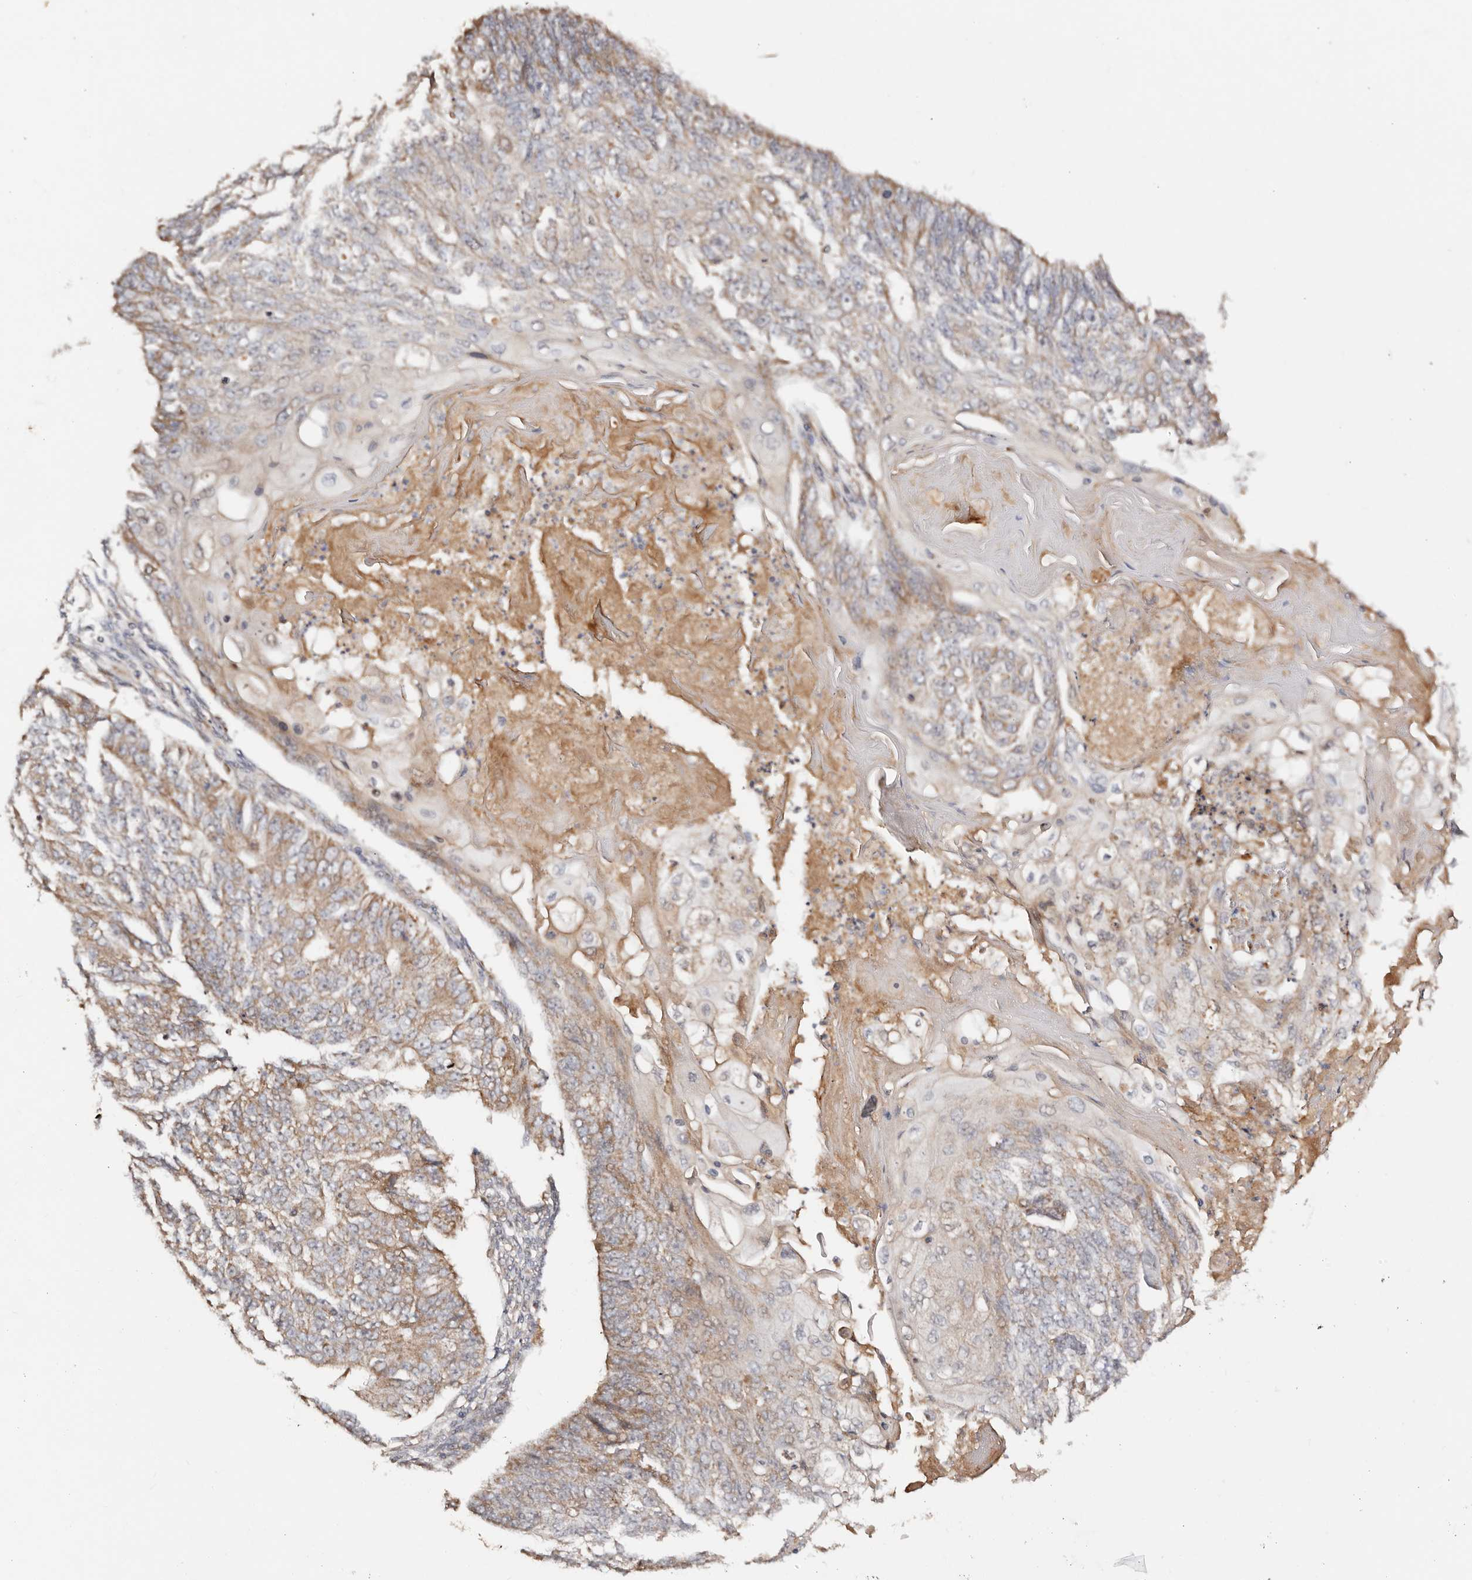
{"staining": {"intensity": "moderate", "quantity": "25%-75%", "location": "cytoplasmic/membranous"}, "tissue": "endometrial cancer", "cell_type": "Tumor cells", "image_type": "cancer", "snomed": [{"axis": "morphology", "description": "Adenocarcinoma, NOS"}, {"axis": "topography", "description": "Endometrium"}], "caption": "High-magnification brightfield microscopy of endometrial cancer (adenocarcinoma) stained with DAB (3,3'-diaminobenzidine) (brown) and counterstained with hematoxylin (blue). tumor cells exhibit moderate cytoplasmic/membranous positivity is seen in approximately25%-75% of cells.", "gene": "DENND11", "patient": {"sex": "female", "age": 32}}